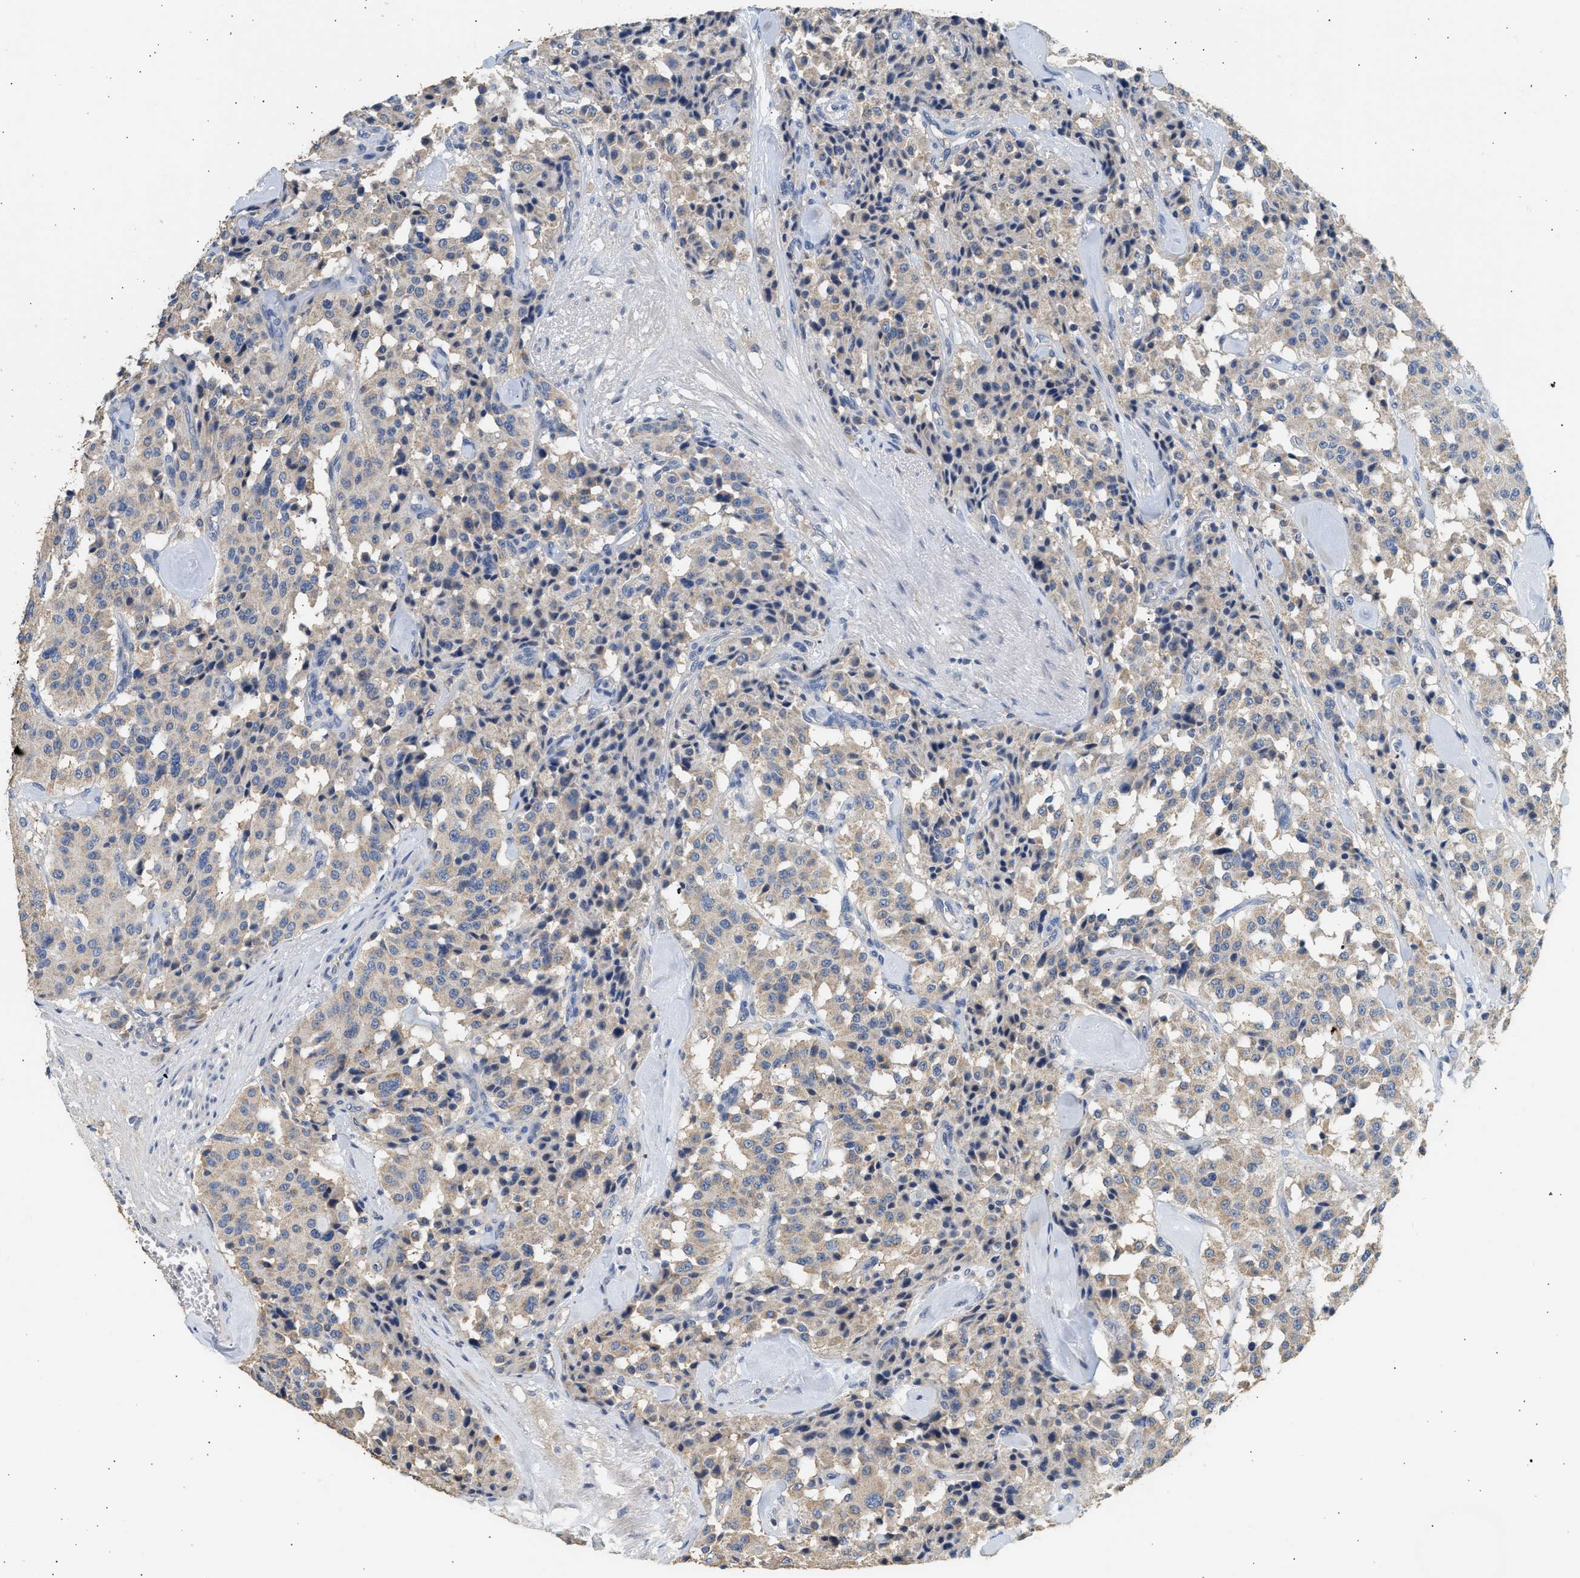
{"staining": {"intensity": "weak", "quantity": "25%-75%", "location": "cytoplasmic/membranous"}, "tissue": "carcinoid", "cell_type": "Tumor cells", "image_type": "cancer", "snomed": [{"axis": "morphology", "description": "Carcinoid, malignant, NOS"}, {"axis": "topography", "description": "Lung"}], "caption": "Weak cytoplasmic/membranous staining is seen in about 25%-75% of tumor cells in carcinoid.", "gene": "WDR31", "patient": {"sex": "male", "age": 30}}